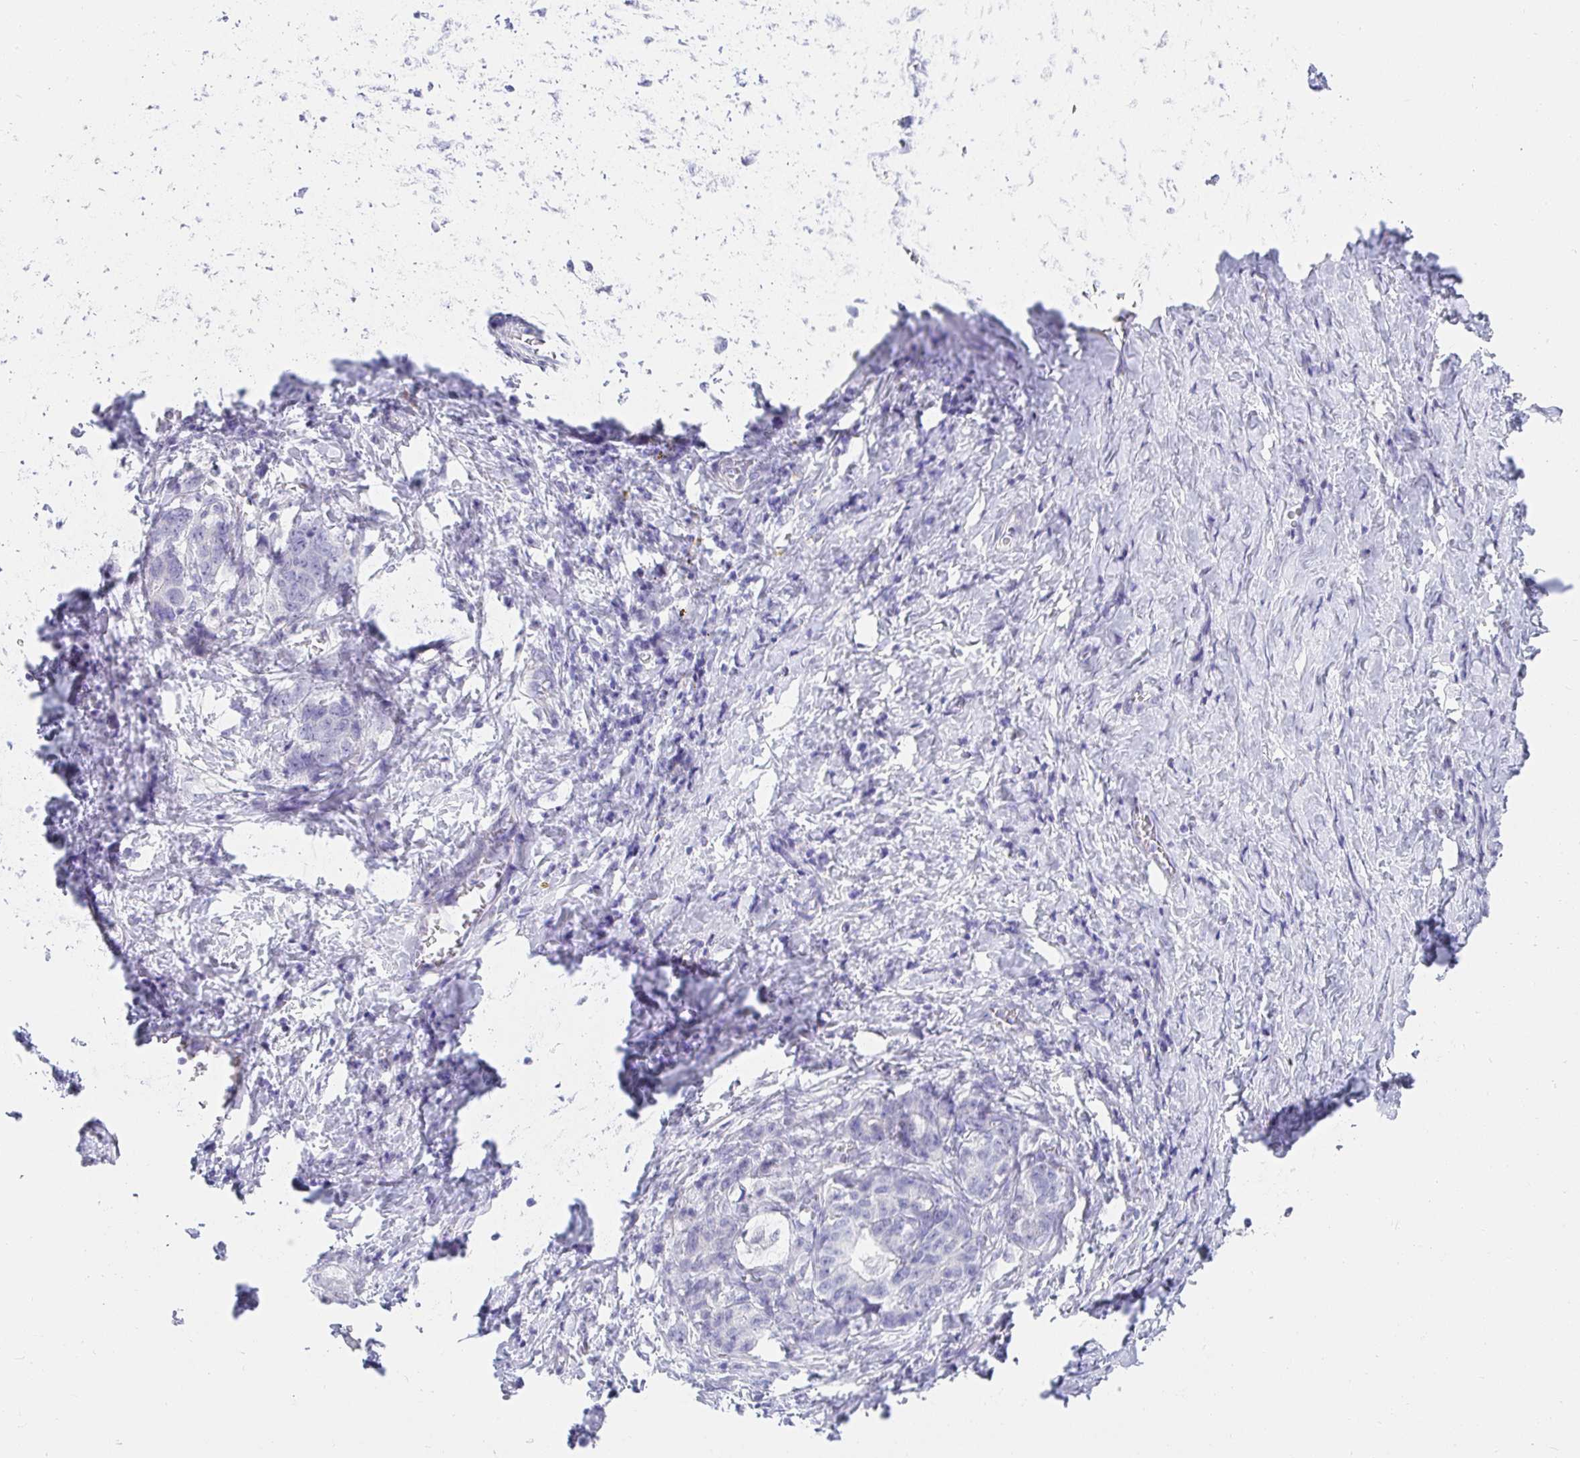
{"staining": {"intensity": "negative", "quantity": "none", "location": "none"}, "tissue": "stomach cancer", "cell_type": "Tumor cells", "image_type": "cancer", "snomed": [{"axis": "morphology", "description": "Normal tissue, NOS"}, {"axis": "morphology", "description": "Adenocarcinoma, NOS"}, {"axis": "topography", "description": "Stomach"}], "caption": "Protein analysis of adenocarcinoma (stomach) demonstrates no significant positivity in tumor cells.", "gene": "VGLL1", "patient": {"sex": "female", "age": 64}}